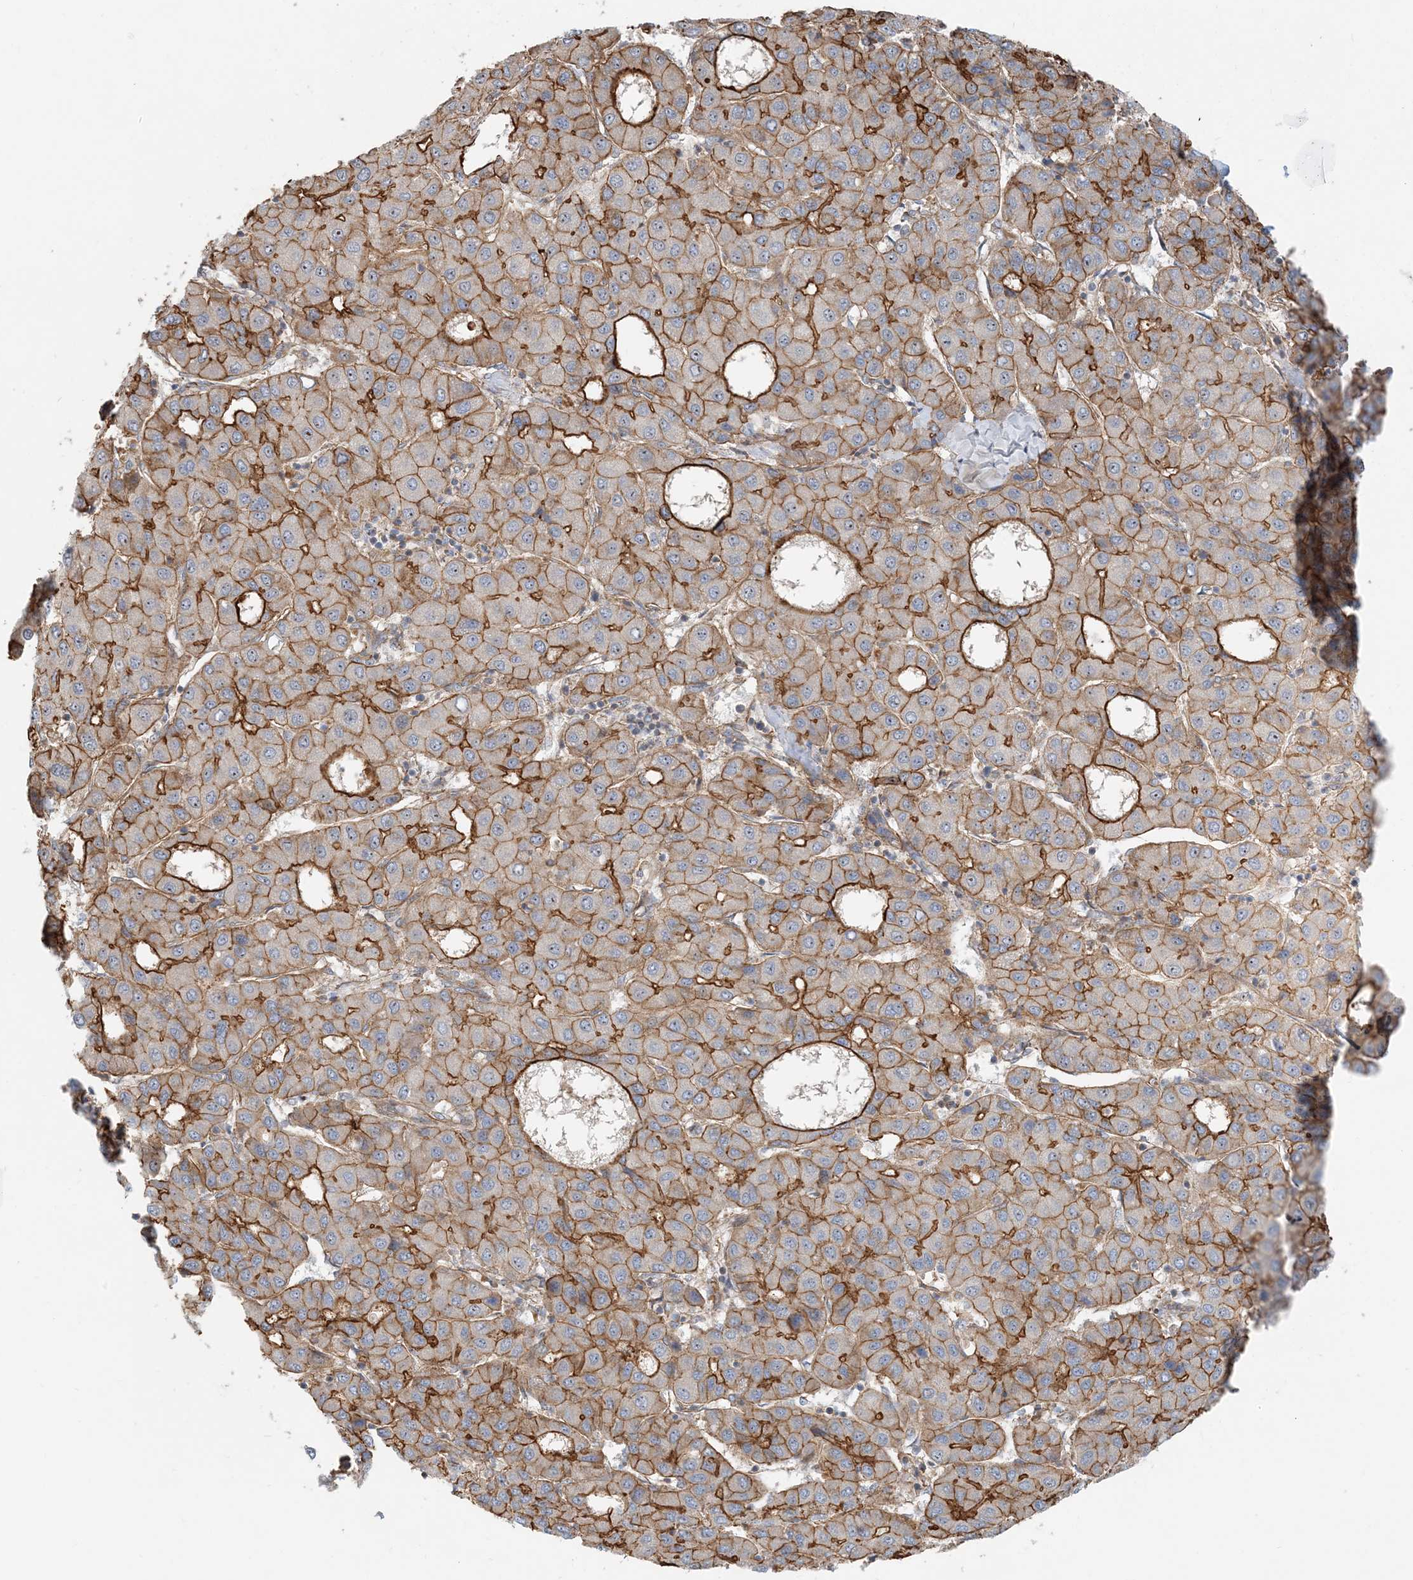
{"staining": {"intensity": "strong", "quantity": "25%-75%", "location": "cytoplasmic/membranous"}, "tissue": "liver cancer", "cell_type": "Tumor cells", "image_type": "cancer", "snomed": [{"axis": "morphology", "description": "Carcinoma, Hepatocellular, NOS"}, {"axis": "topography", "description": "Liver"}], "caption": "Tumor cells demonstrate strong cytoplasmic/membranous positivity in approximately 25%-75% of cells in hepatocellular carcinoma (liver).", "gene": "MYL5", "patient": {"sex": "male", "age": 65}}